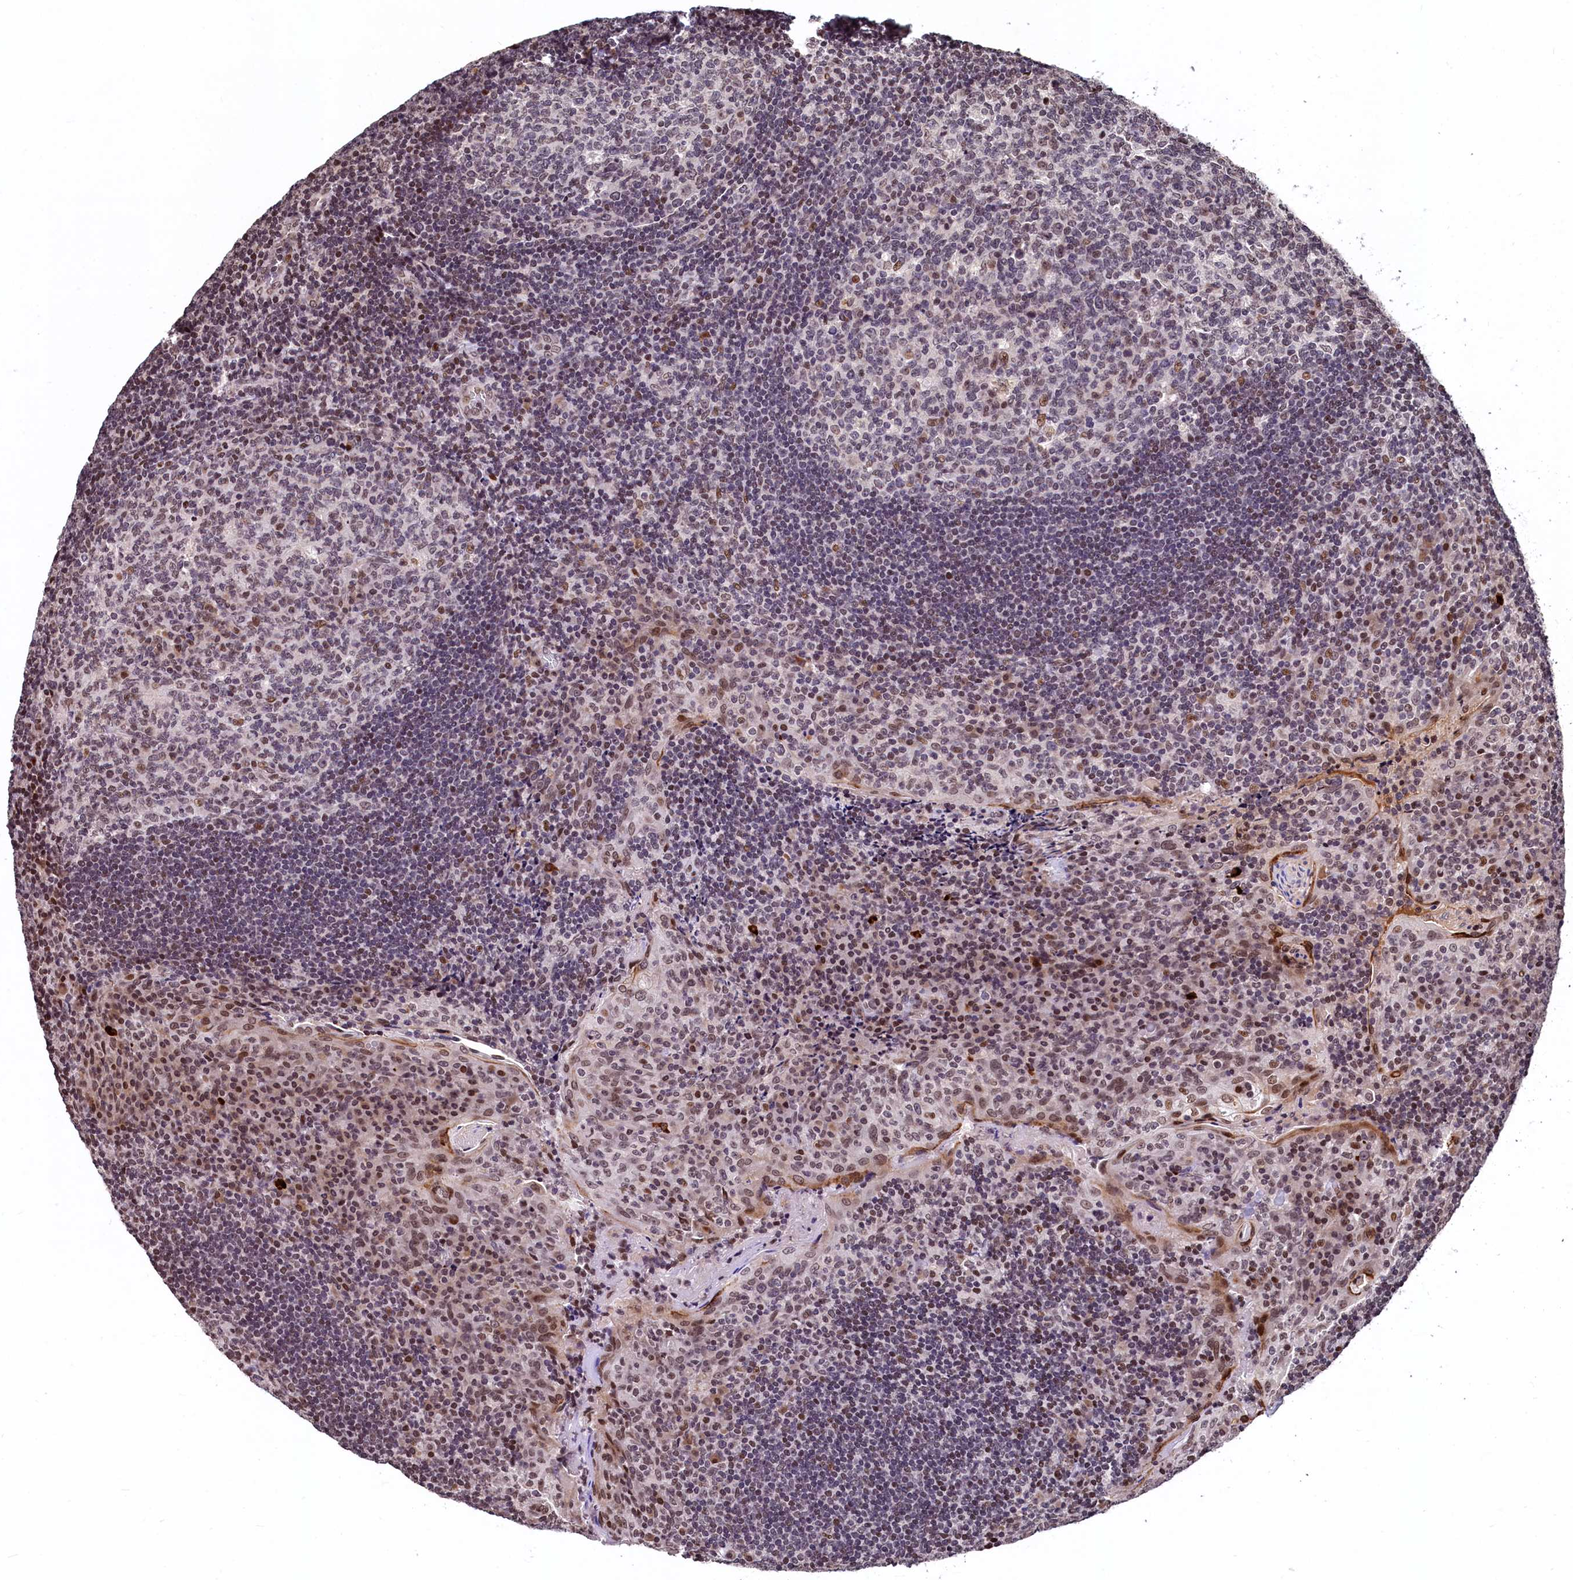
{"staining": {"intensity": "weak", "quantity": "25%-75%", "location": "nuclear"}, "tissue": "tonsil", "cell_type": "Germinal center cells", "image_type": "normal", "snomed": [{"axis": "morphology", "description": "Normal tissue, NOS"}, {"axis": "topography", "description": "Tonsil"}], "caption": "This image exhibits immunohistochemistry (IHC) staining of normal human tonsil, with low weak nuclear expression in about 25%-75% of germinal center cells.", "gene": "FAM217B", "patient": {"sex": "male", "age": 17}}